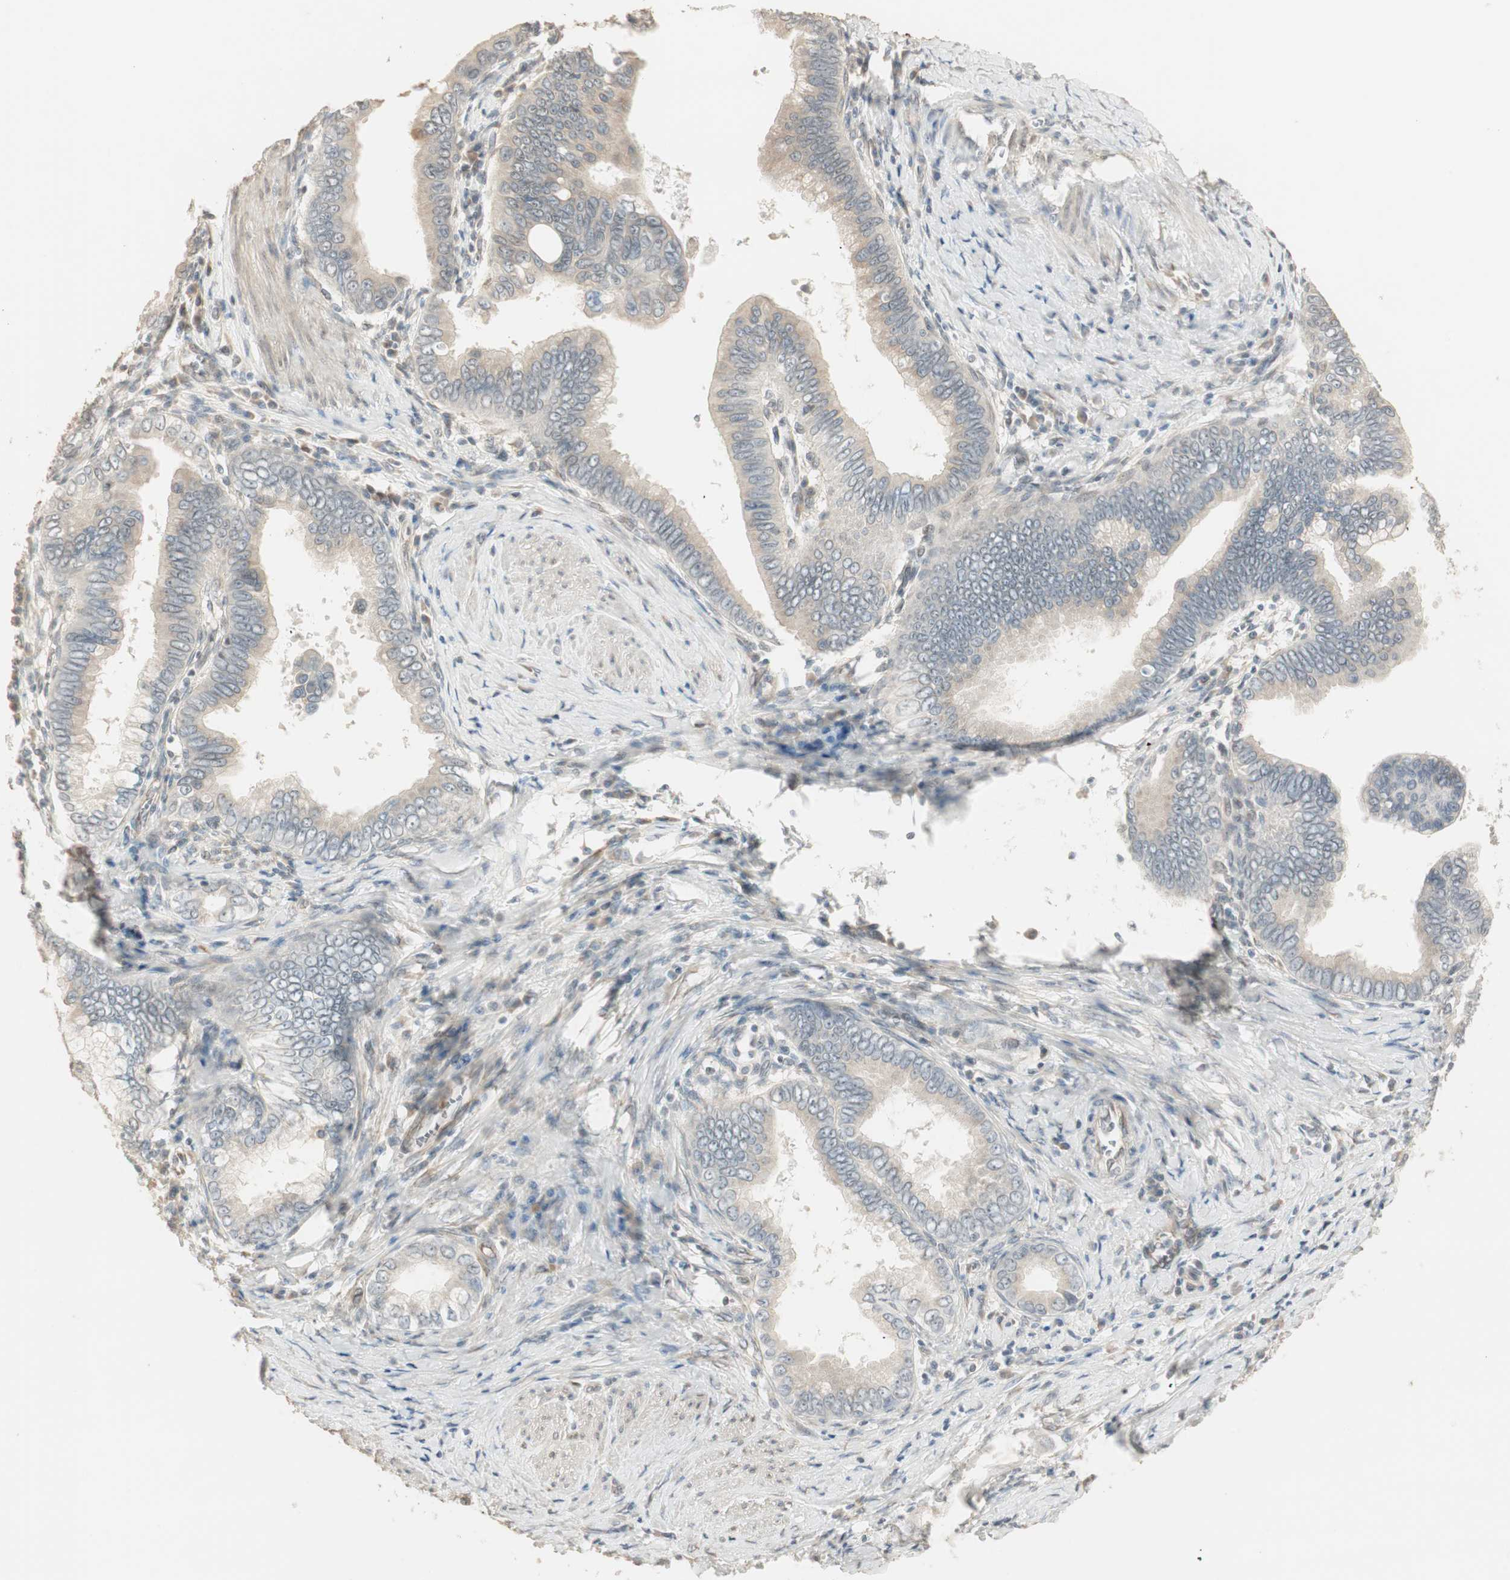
{"staining": {"intensity": "weak", "quantity": "25%-75%", "location": "cytoplasmic/membranous"}, "tissue": "pancreatic cancer", "cell_type": "Tumor cells", "image_type": "cancer", "snomed": [{"axis": "morphology", "description": "Normal tissue, NOS"}, {"axis": "topography", "description": "Lymph node"}], "caption": "Protein staining by IHC shows weak cytoplasmic/membranous staining in about 25%-75% of tumor cells in pancreatic cancer. Using DAB (brown) and hematoxylin (blue) stains, captured at high magnification using brightfield microscopy.", "gene": "TASOR", "patient": {"sex": "male", "age": 50}}